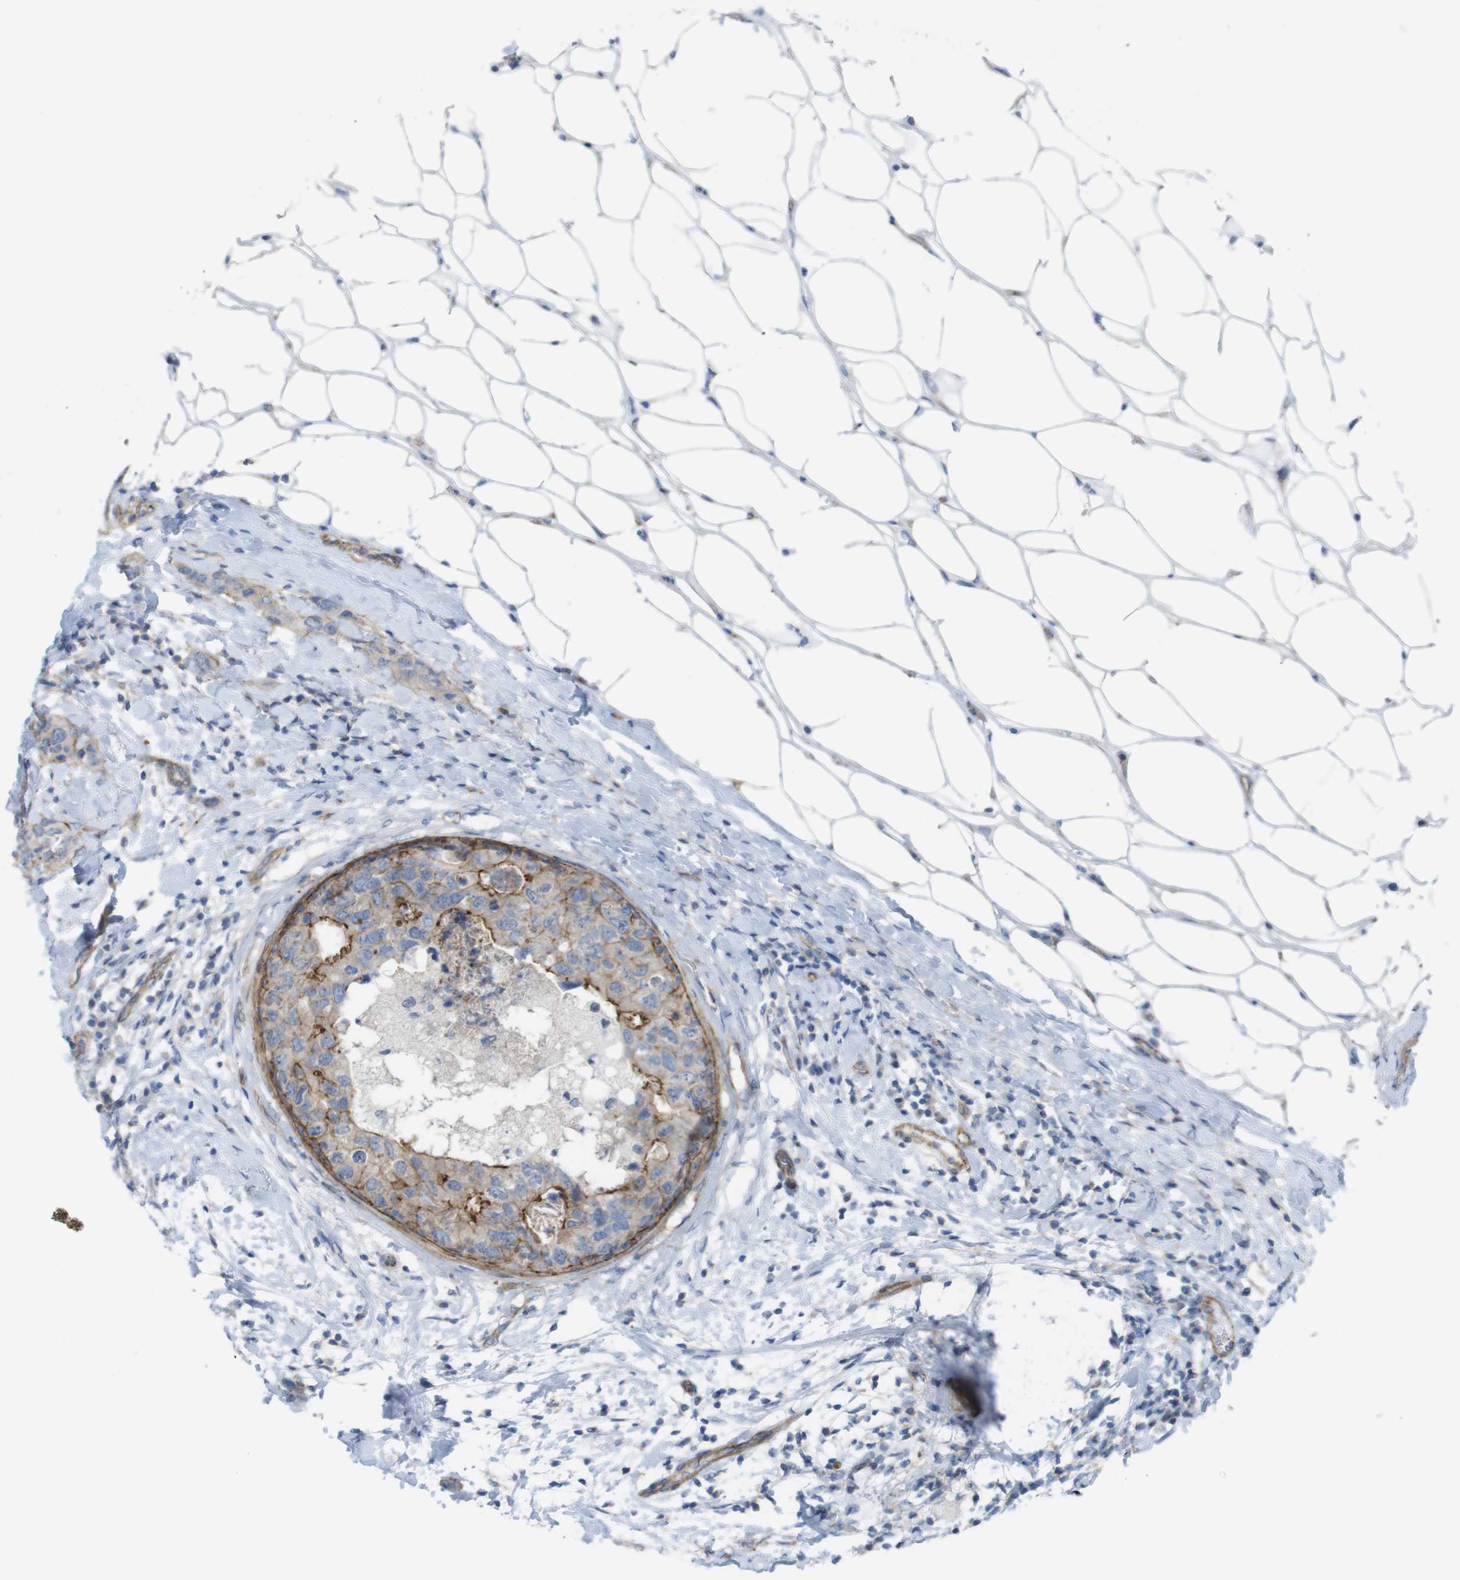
{"staining": {"intensity": "moderate", "quantity": "<25%", "location": "cytoplasmic/membranous"}, "tissue": "breast cancer", "cell_type": "Tumor cells", "image_type": "cancer", "snomed": [{"axis": "morphology", "description": "Duct carcinoma"}, {"axis": "topography", "description": "Breast"}], "caption": "Breast cancer (infiltrating ductal carcinoma) tissue exhibits moderate cytoplasmic/membranous staining in about <25% of tumor cells, visualized by immunohistochemistry. (brown staining indicates protein expression, while blue staining denotes nuclei).", "gene": "PREX2", "patient": {"sex": "female", "age": 50}}